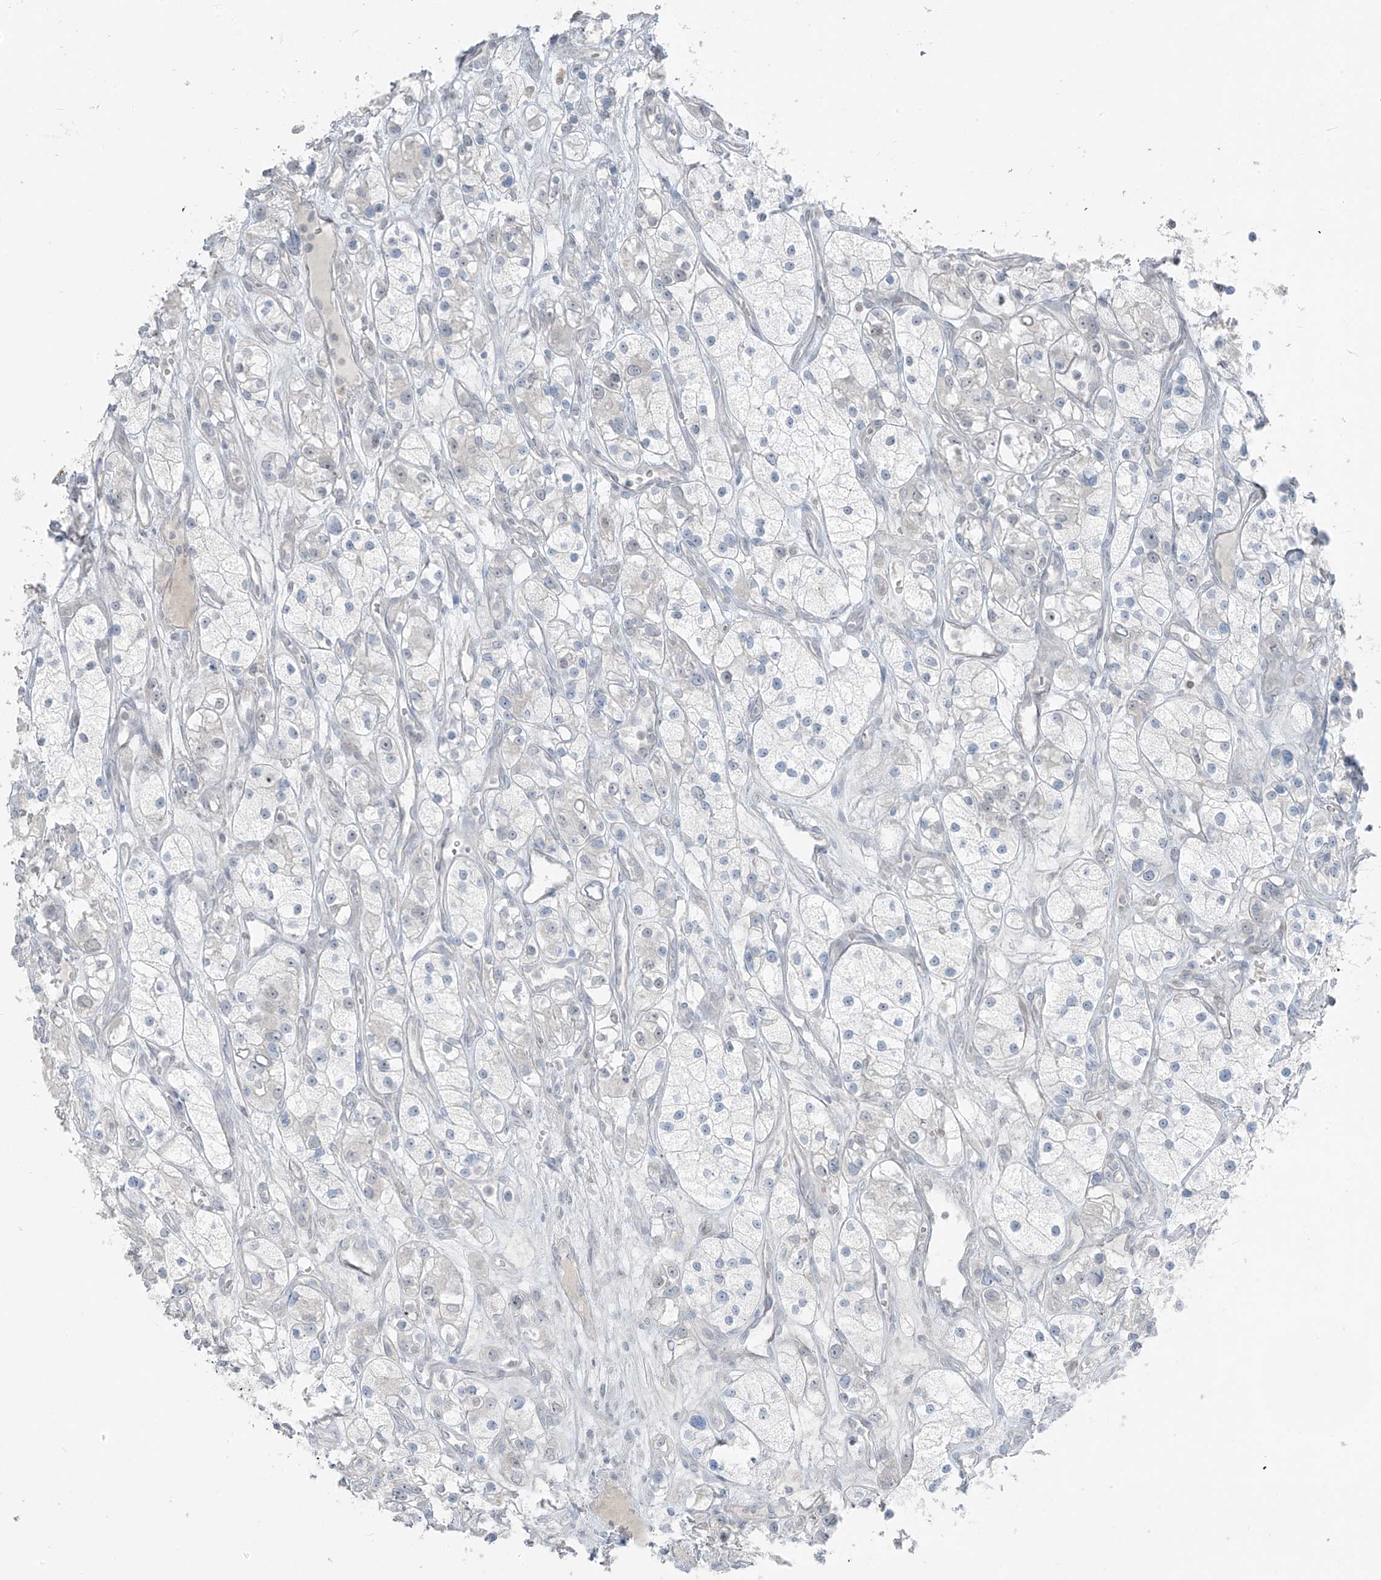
{"staining": {"intensity": "negative", "quantity": "none", "location": "none"}, "tissue": "renal cancer", "cell_type": "Tumor cells", "image_type": "cancer", "snomed": [{"axis": "morphology", "description": "Adenocarcinoma, NOS"}, {"axis": "topography", "description": "Kidney"}], "caption": "Tumor cells show no significant expression in renal adenocarcinoma. (Stains: DAB (3,3'-diaminobenzidine) immunohistochemistry (IHC) with hematoxylin counter stain, Microscopy: brightfield microscopy at high magnification).", "gene": "PRDM6", "patient": {"sex": "female", "age": 57}}